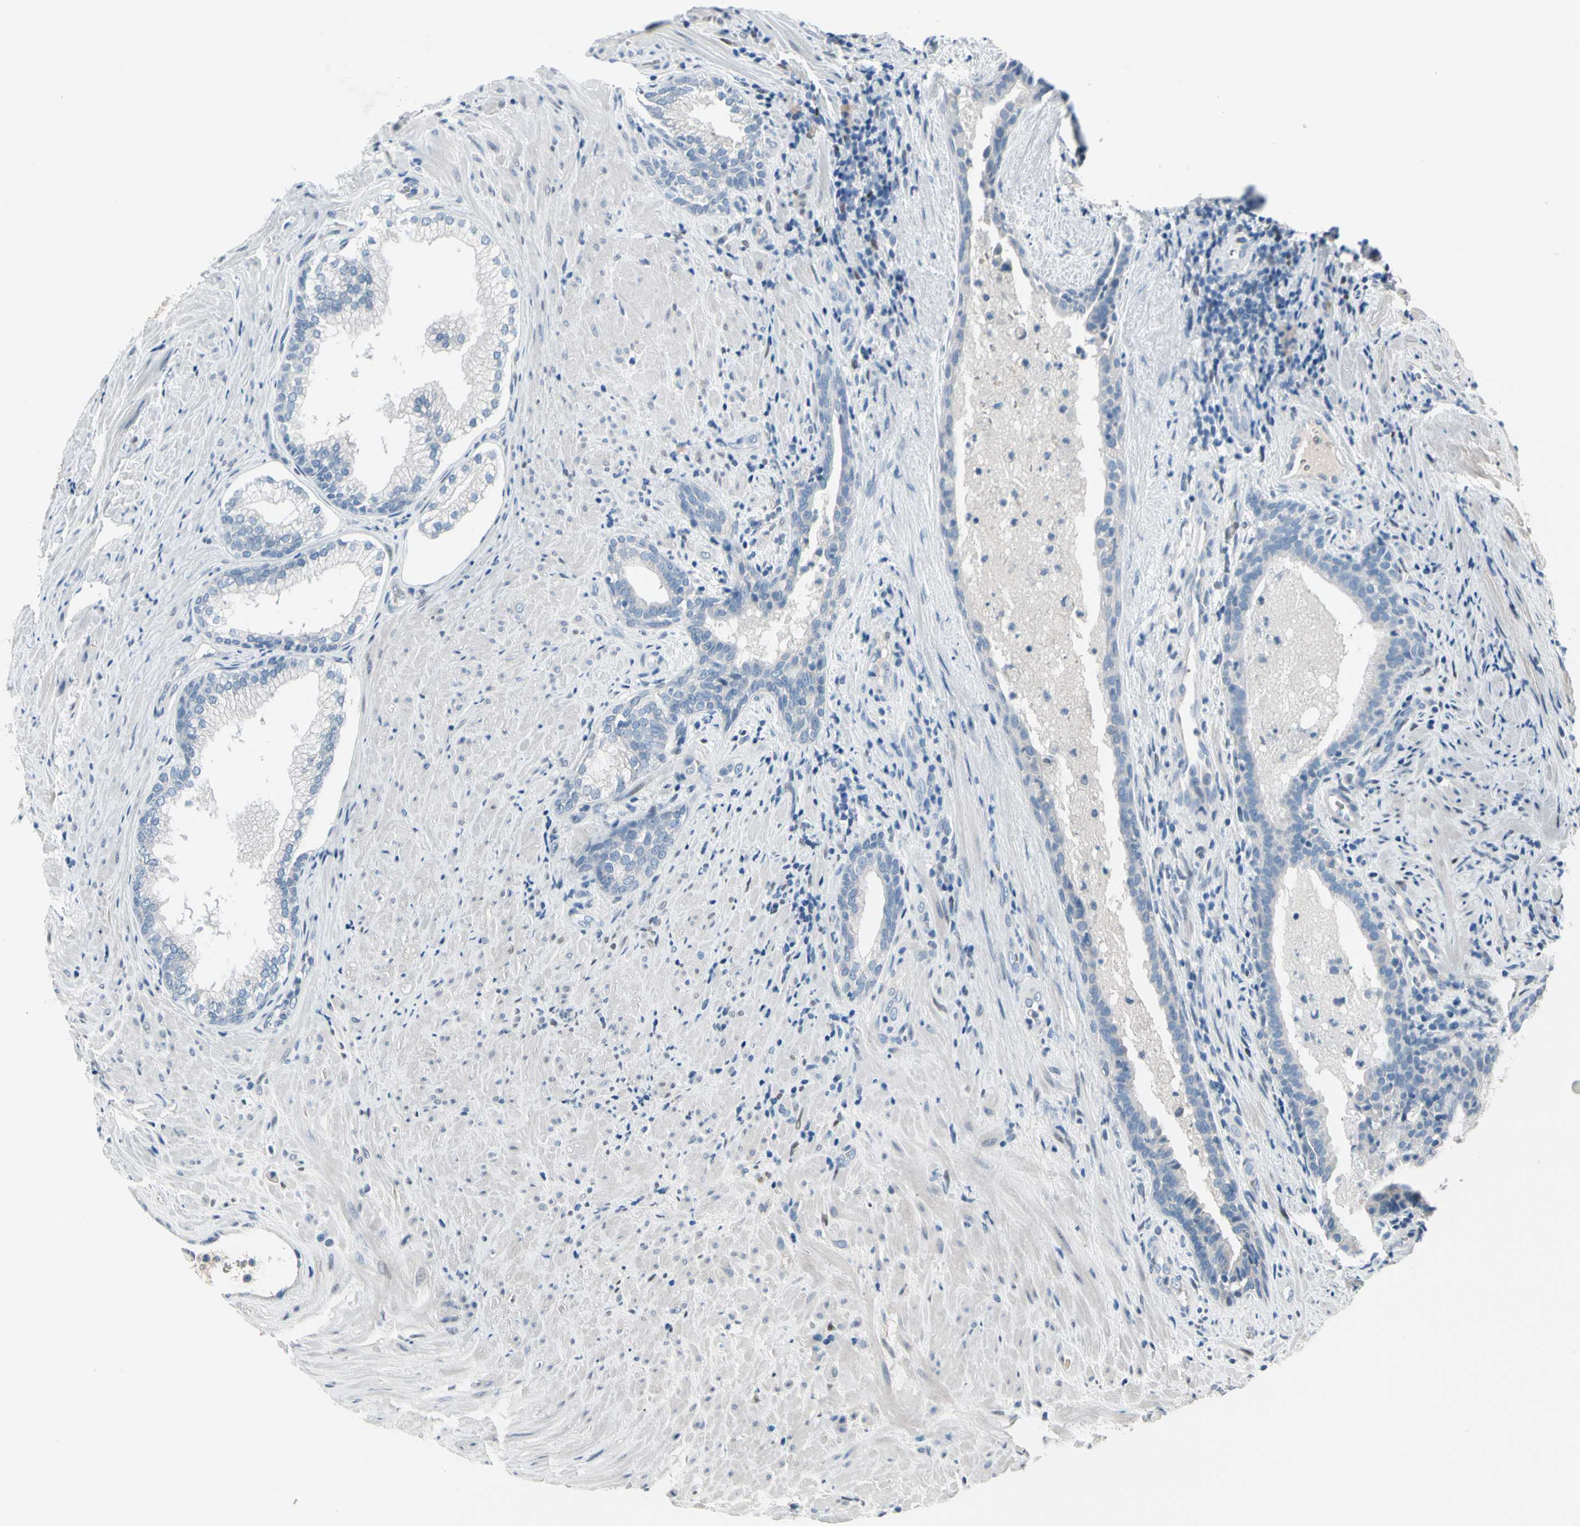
{"staining": {"intensity": "negative", "quantity": "none", "location": "none"}, "tissue": "prostate", "cell_type": "Glandular cells", "image_type": "normal", "snomed": [{"axis": "morphology", "description": "Normal tissue, NOS"}, {"axis": "topography", "description": "Prostate"}], "caption": "The histopathology image shows no staining of glandular cells in benign prostate.", "gene": "PGR", "patient": {"sex": "male", "age": 76}}